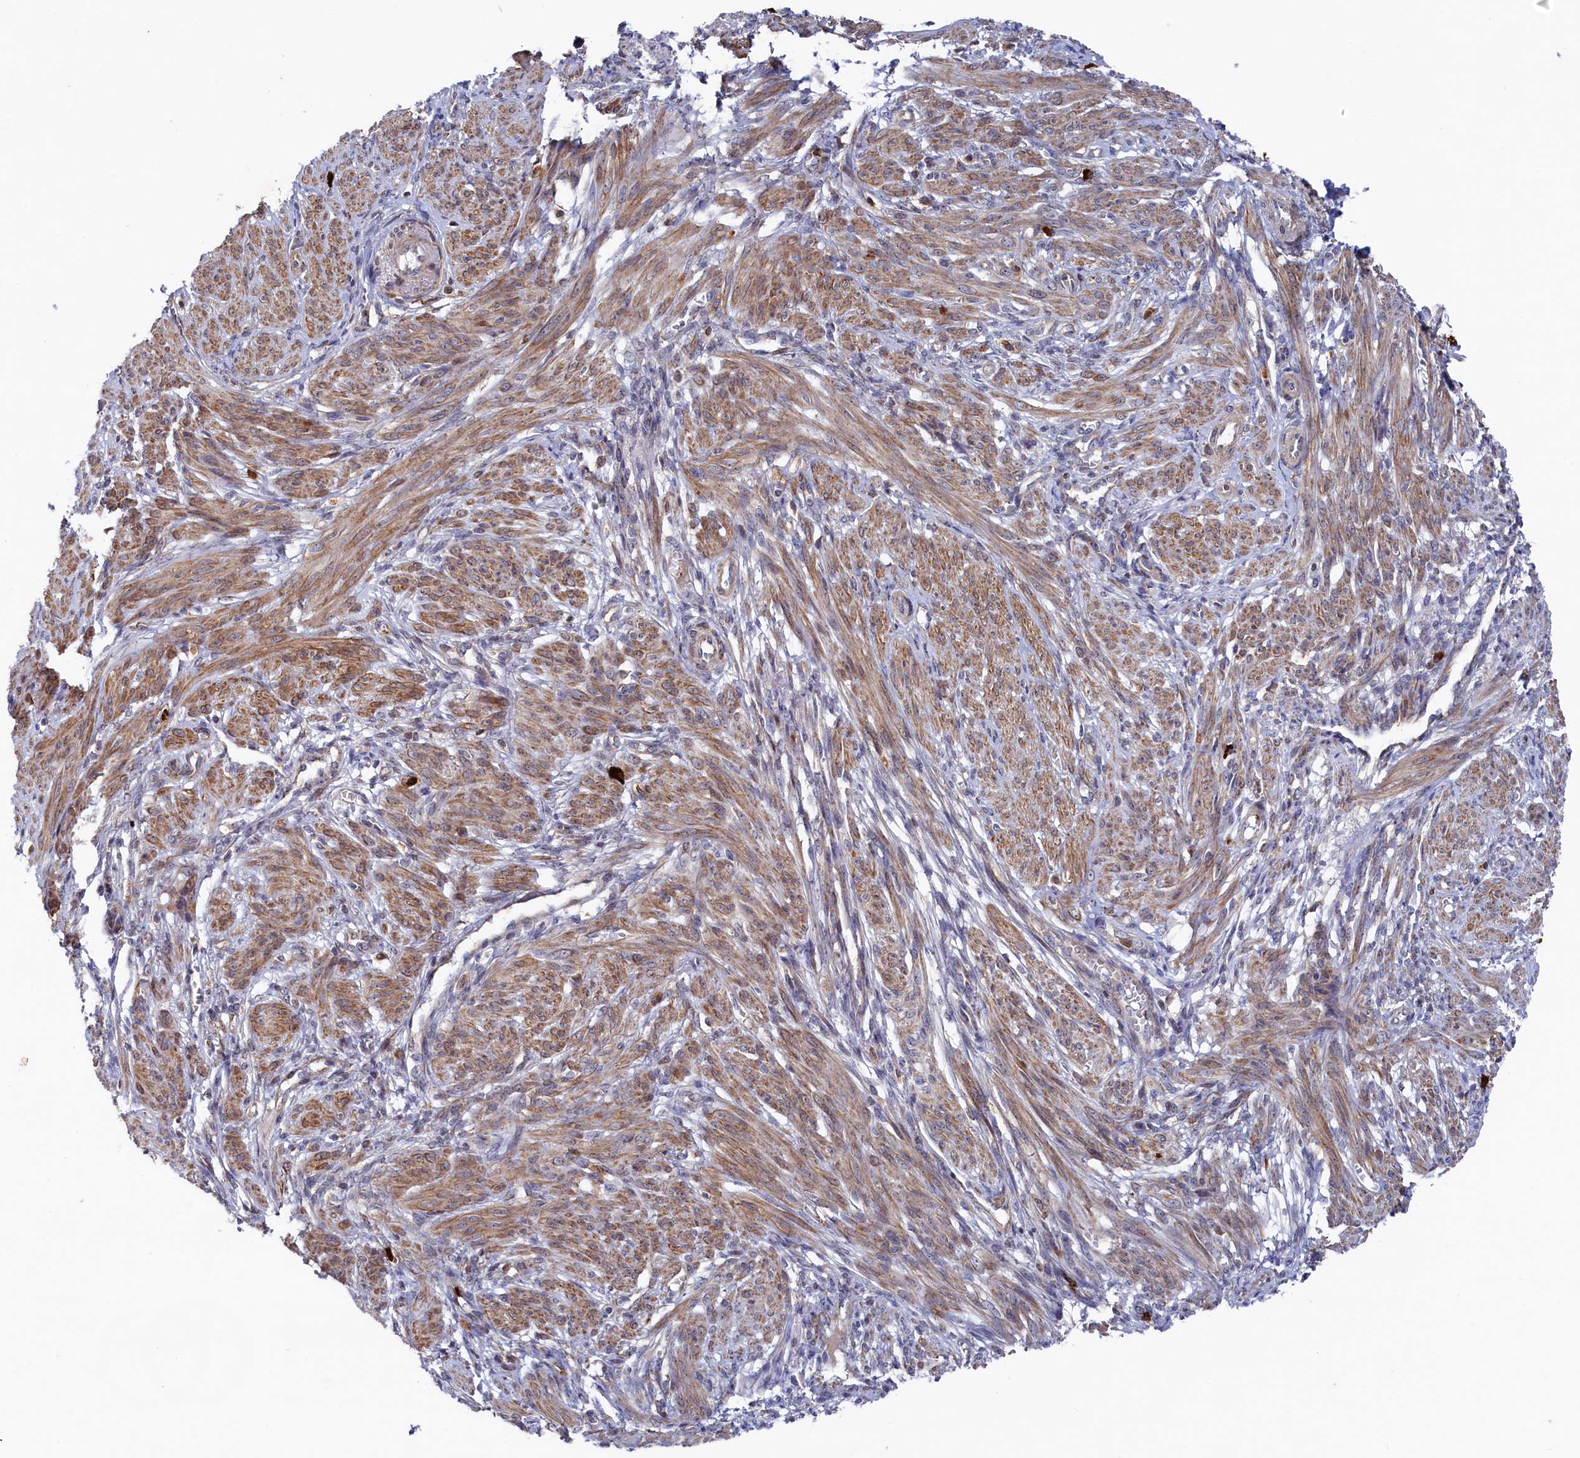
{"staining": {"intensity": "moderate", "quantity": ">75%", "location": "cytoplasmic/membranous"}, "tissue": "smooth muscle", "cell_type": "Smooth muscle cells", "image_type": "normal", "snomed": [{"axis": "morphology", "description": "Normal tissue, NOS"}, {"axis": "topography", "description": "Smooth muscle"}], "caption": "Approximately >75% of smooth muscle cells in unremarkable human smooth muscle reveal moderate cytoplasmic/membranous protein positivity as visualized by brown immunohistochemical staining.", "gene": "CHCHD1", "patient": {"sex": "female", "age": 39}}